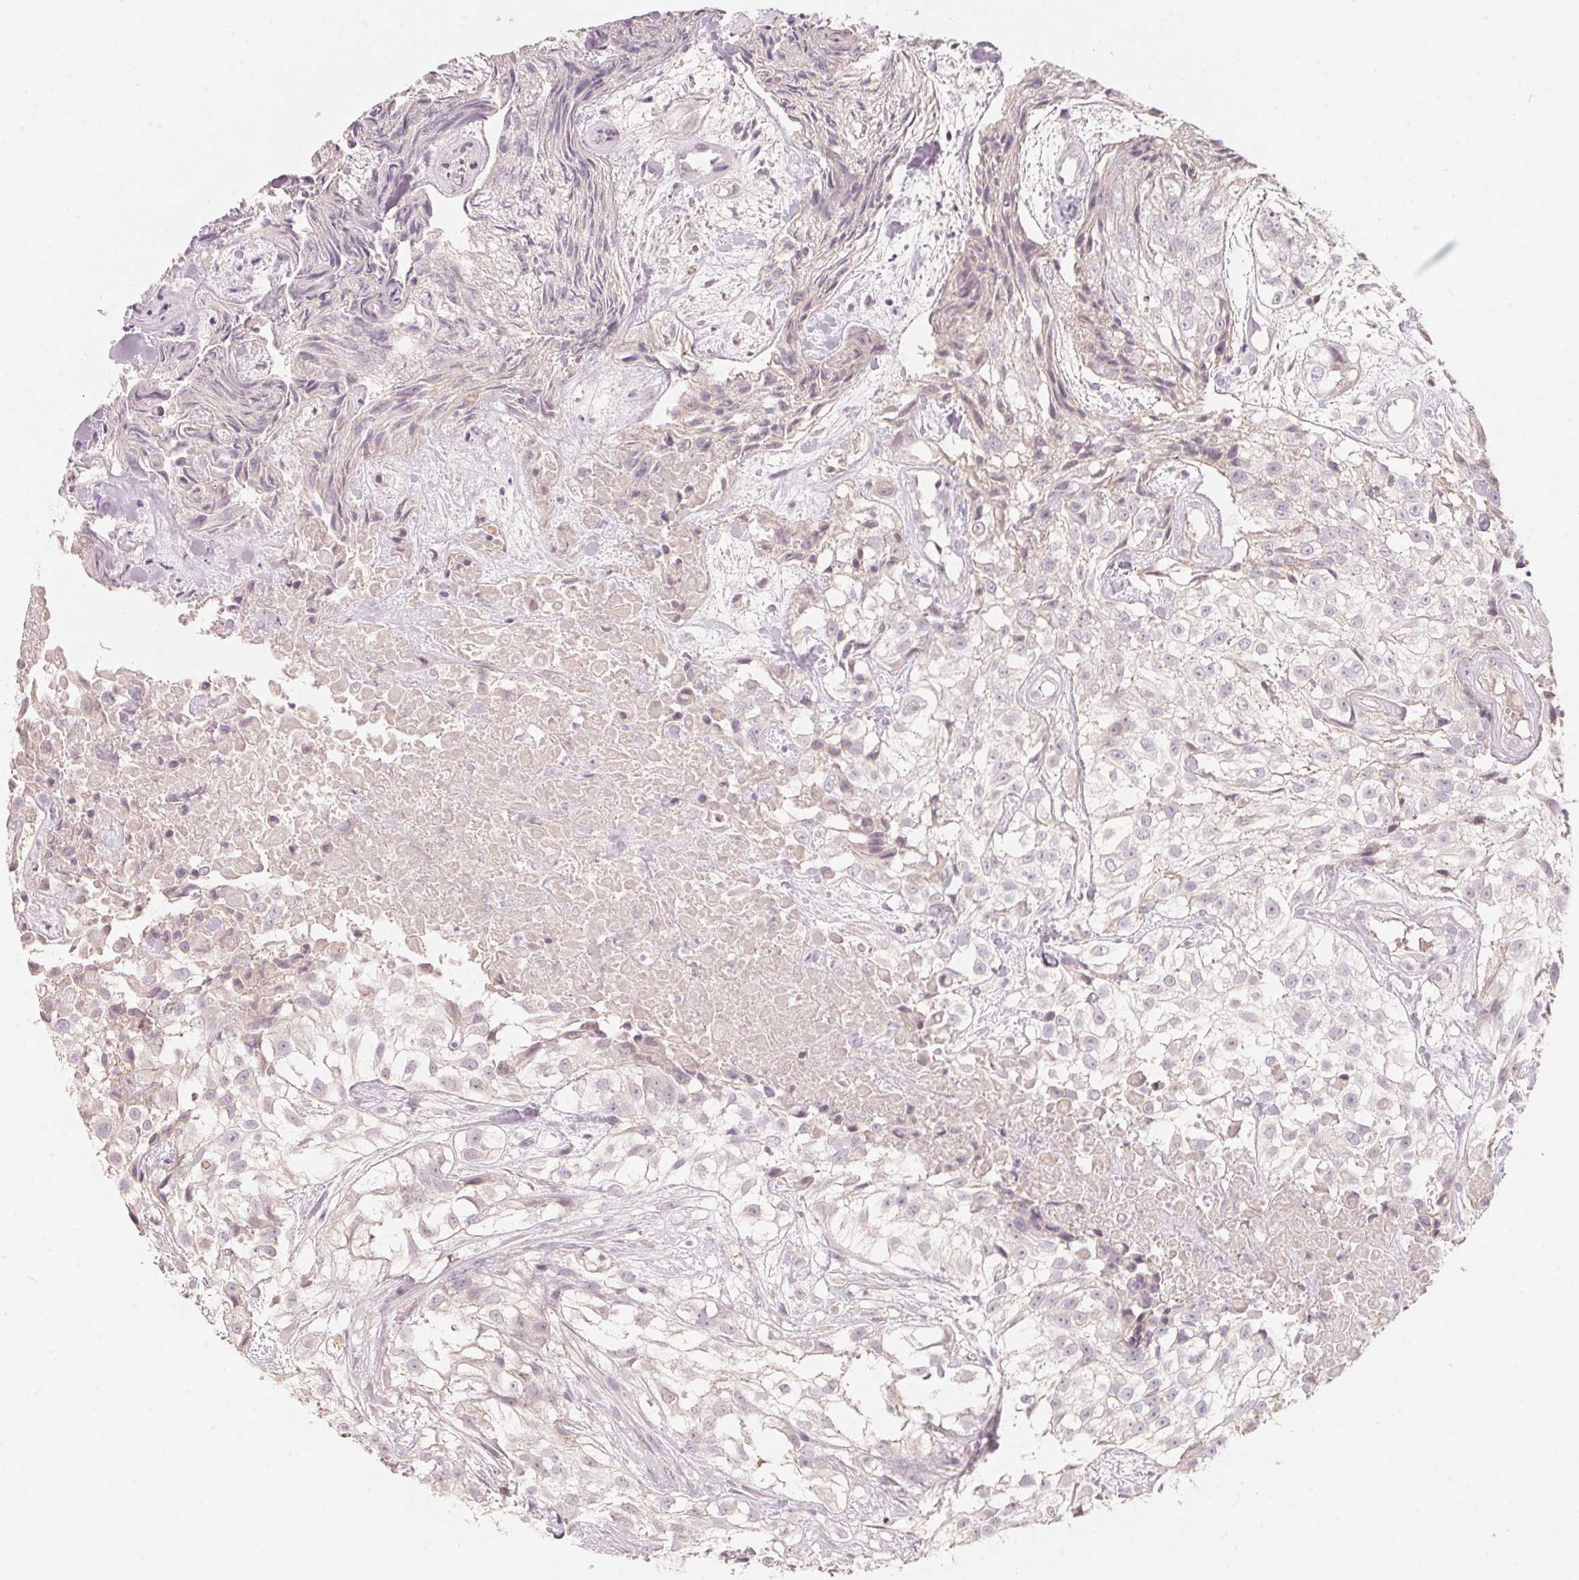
{"staining": {"intensity": "negative", "quantity": "none", "location": "none"}, "tissue": "urothelial cancer", "cell_type": "Tumor cells", "image_type": "cancer", "snomed": [{"axis": "morphology", "description": "Urothelial carcinoma, High grade"}, {"axis": "topography", "description": "Urinary bladder"}], "caption": "DAB (3,3'-diaminobenzidine) immunohistochemical staining of urothelial carcinoma (high-grade) exhibits no significant staining in tumor cells.", "gene": "TP53AIP1", "patient": {"sex": "male", "age": 56}}